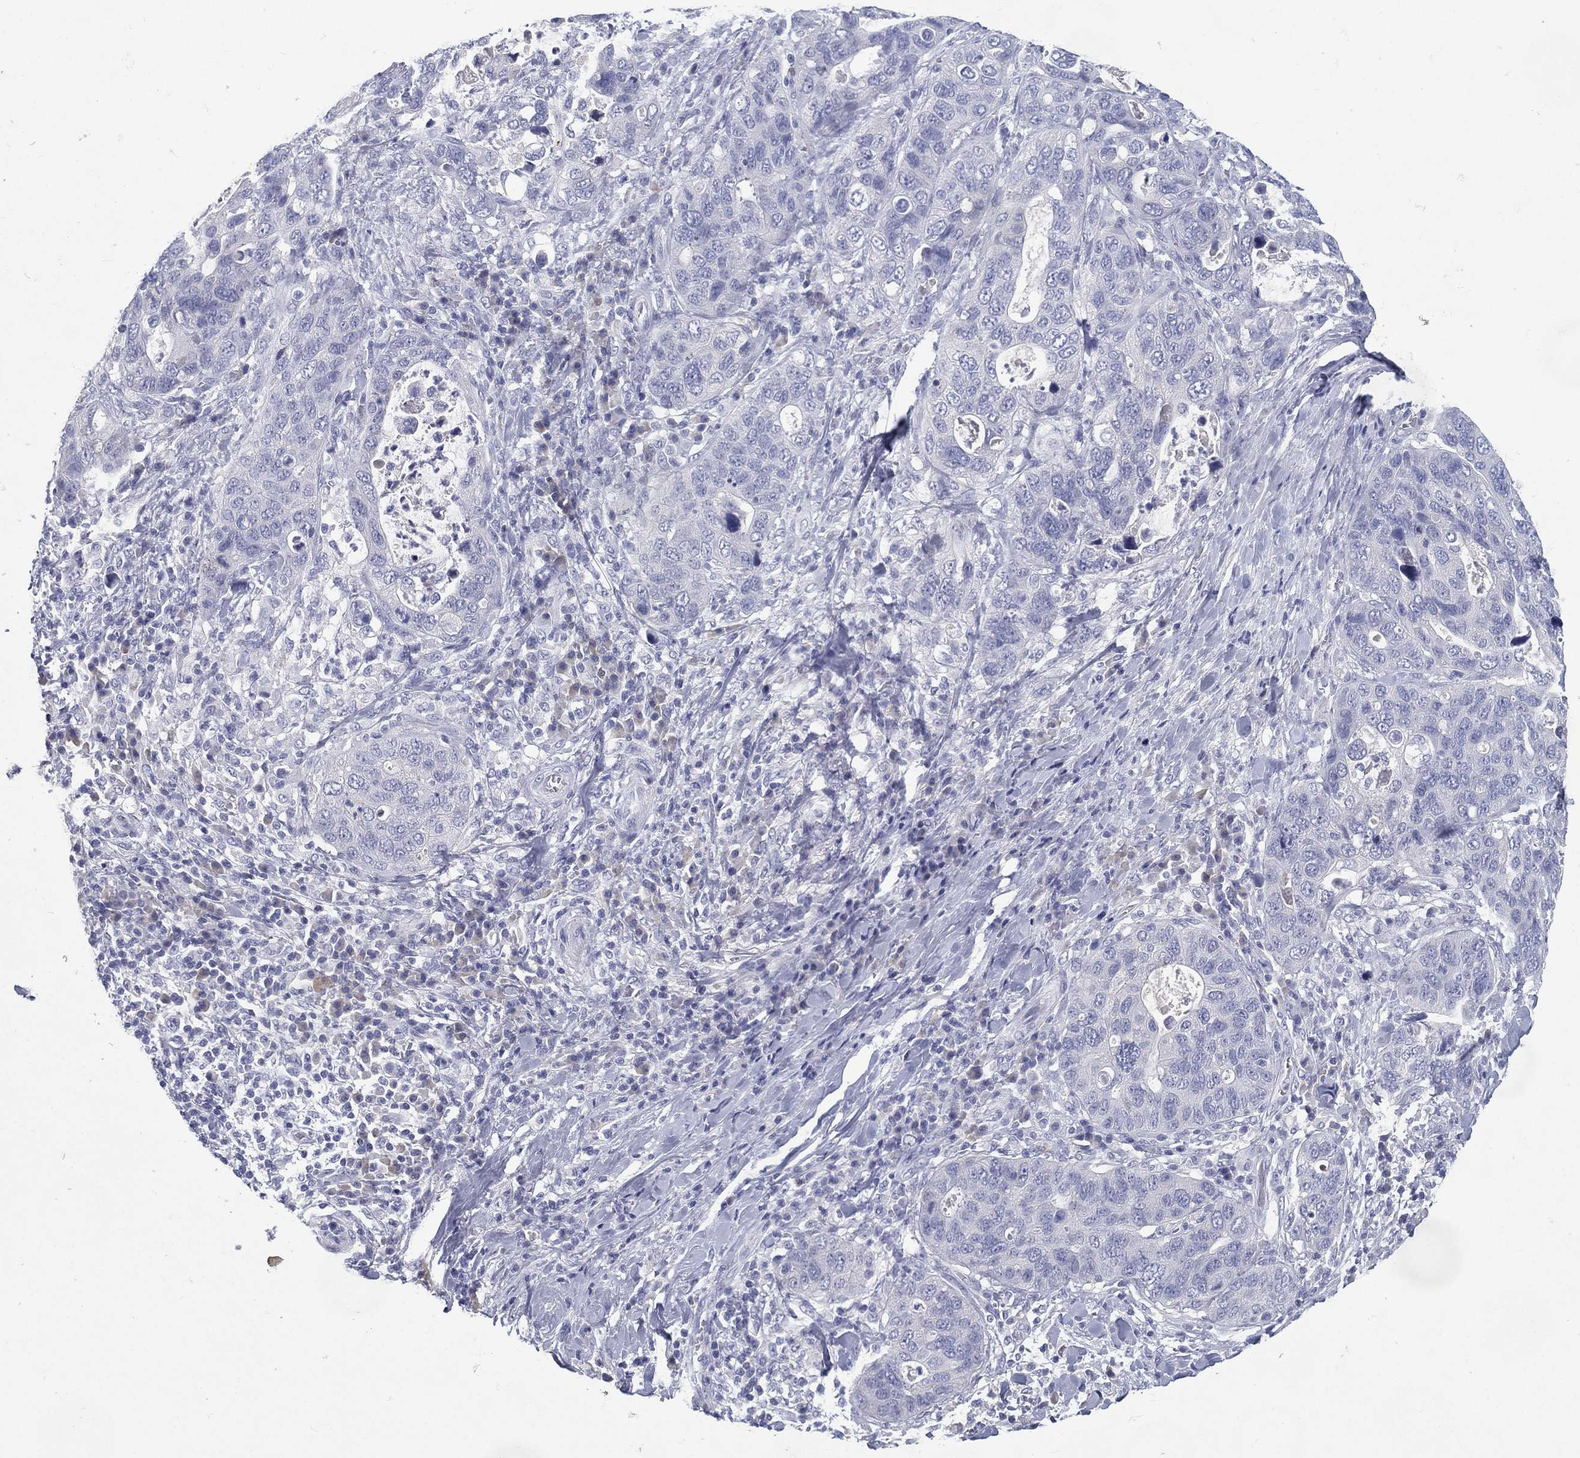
{"staining": {"intensity": "negative", "quantity": "none", "location": "none"}, "tissue": "stomach cancer", "cell_type": "Tumor cells", "image_type": "cancer", "snomed": [{"axis": "morphology", "description": "Adenocarcinoma, NOS"}, {"axis": "topography", "description": "Stomach"}], "caption": "The immunohistochemistry histopathology image has no significant positivity in tumor cells of adenocarcinoma (stomach) tissue.", "gene": "RGS13", "patient": {"sex": "male", "age": 54}}